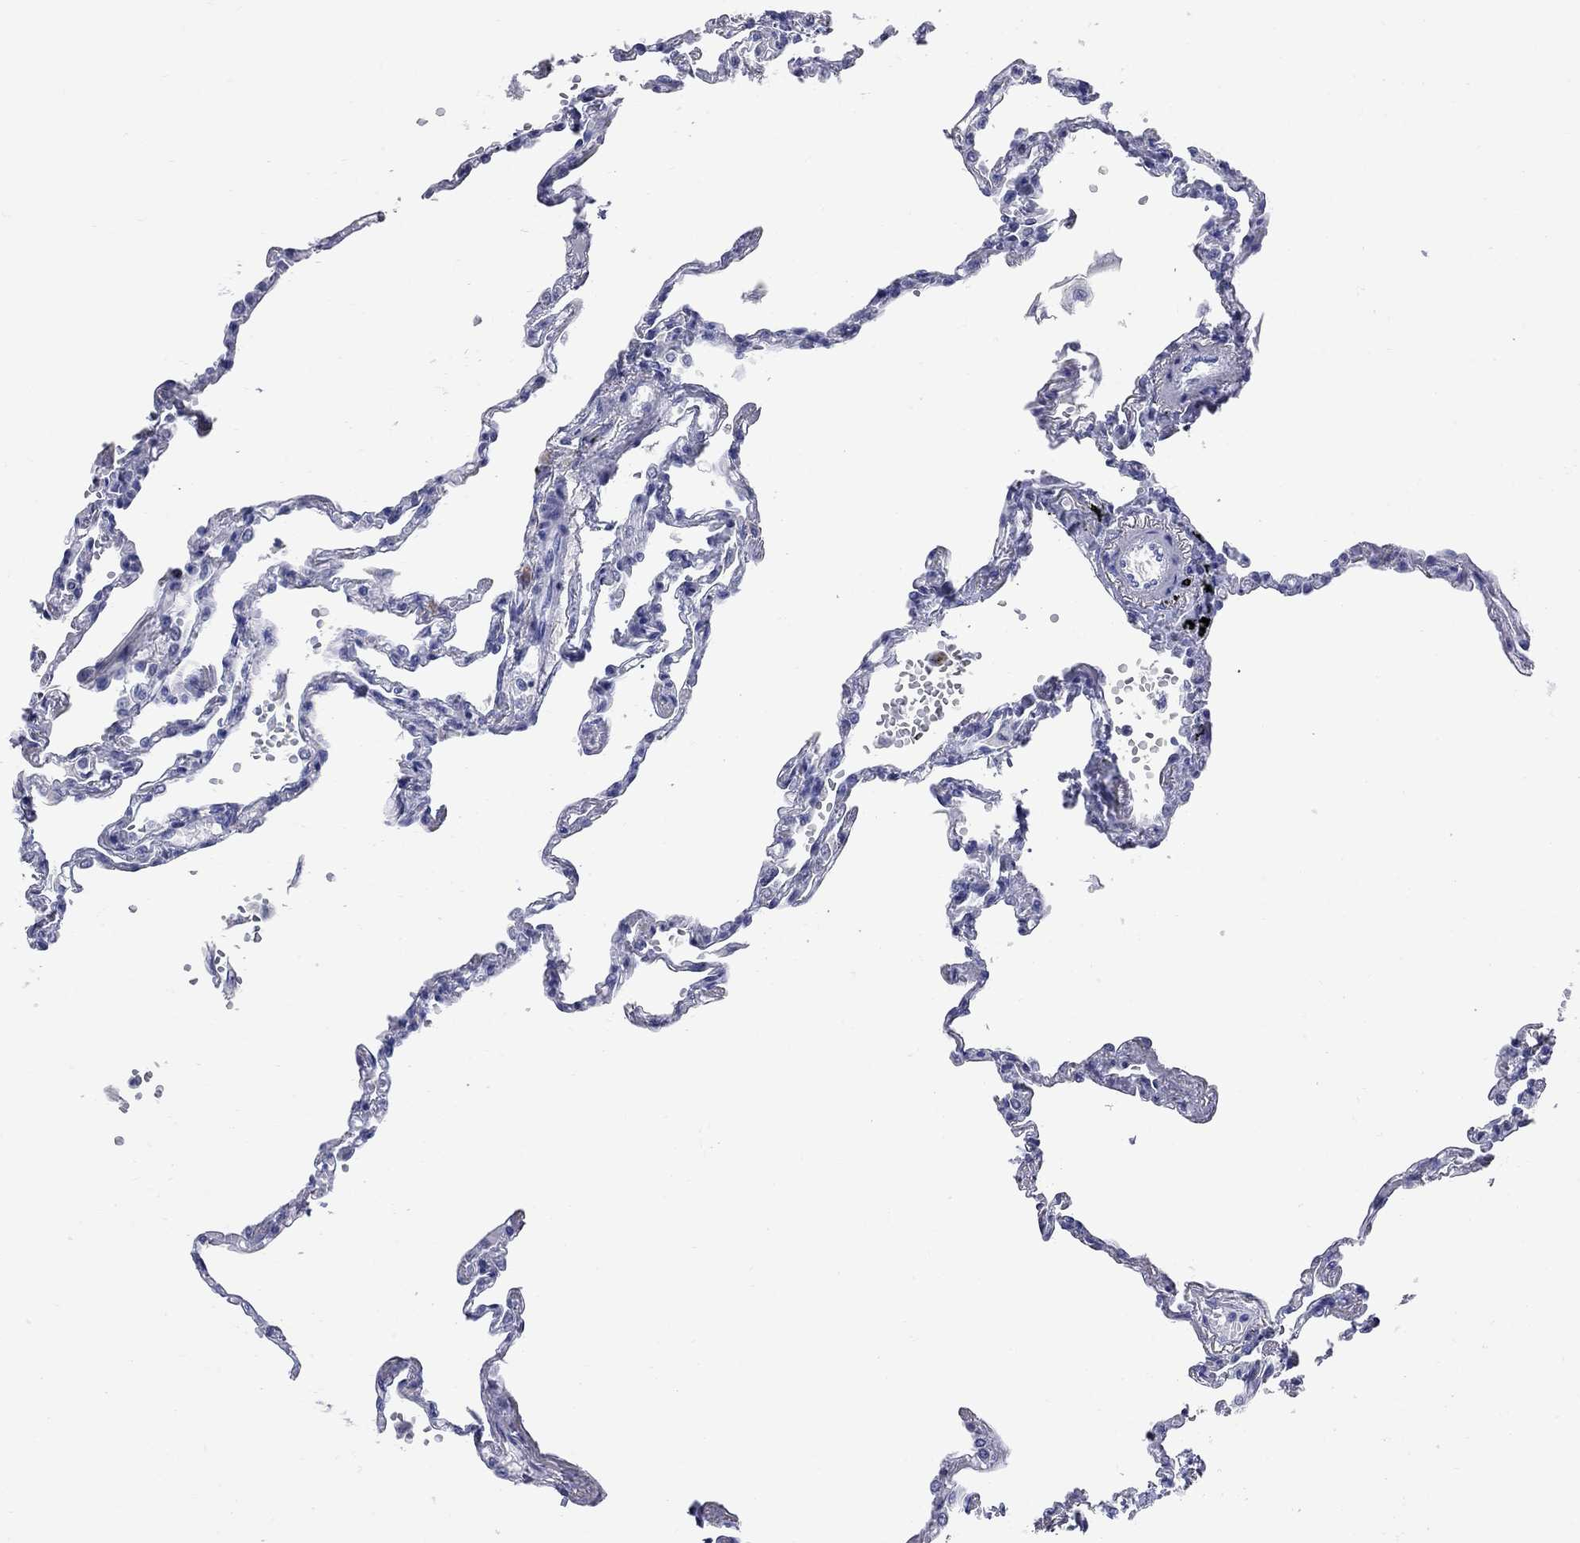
{"staining": {"intensity": "moderate", "quantity": "<25%", "location": "cytoplasmic/membranous"}, "tissue": "lung", "cell_type": "Alveolar cells", "image_type": "normal", "snomed": [{"axis": "morphology", "description": "Normal tissue, NOS"}, {"axis": "topography", "description": "Lung"}], "caption": "DAB immunohistochemical staining of unremarkable human lung displays moderate cytoplasmic/membranous protein expression in approximately <25% of alveolar cells. (DAB = brown stain, brightfield microscopy at high magnification).", "gene": "FAM221B", "patient": {"sex": "male", "age": 78}}